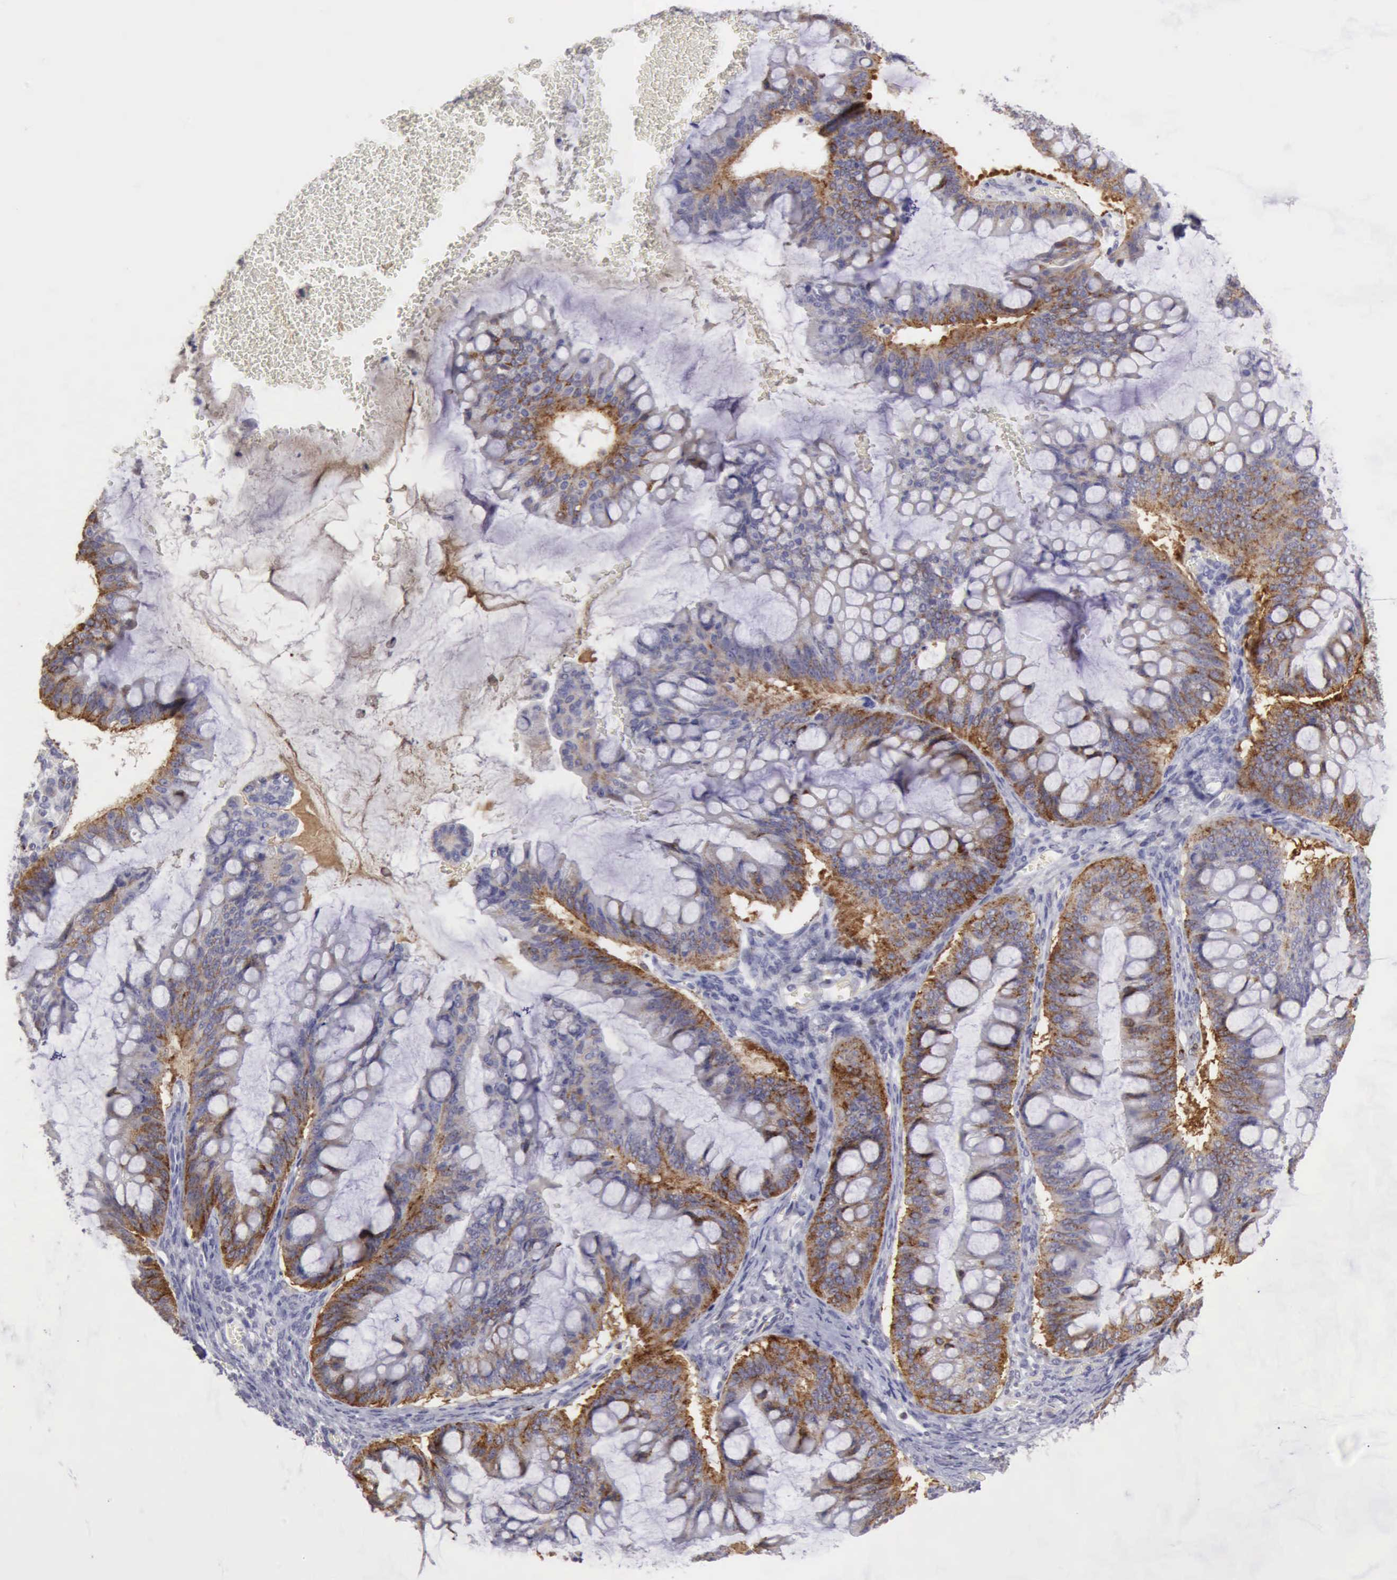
{"staining": {"intensity": "moderate", "quantity": ">75%", "location": "cytoplasmic/membranous"}, "tissue": "ovarian cancer", "cell_type": "Tumor cells", "image_type": "cancer", "snomed": [{"axis": "morphology", "description": "Cystadenocarcinoma, mucinous, NOS"}, {"axis": "topography", "description": "Ovary"}], "caption": "This is a micrograph of immunohistochemistry (IHC) staining of ovarian mucinous cystadenocarcinoma, which shows moderate staining in the cytoplasmic/membranous of tumor cells.", "gene": "TFRC", "patient": {"sex": "female", "age": 73}}